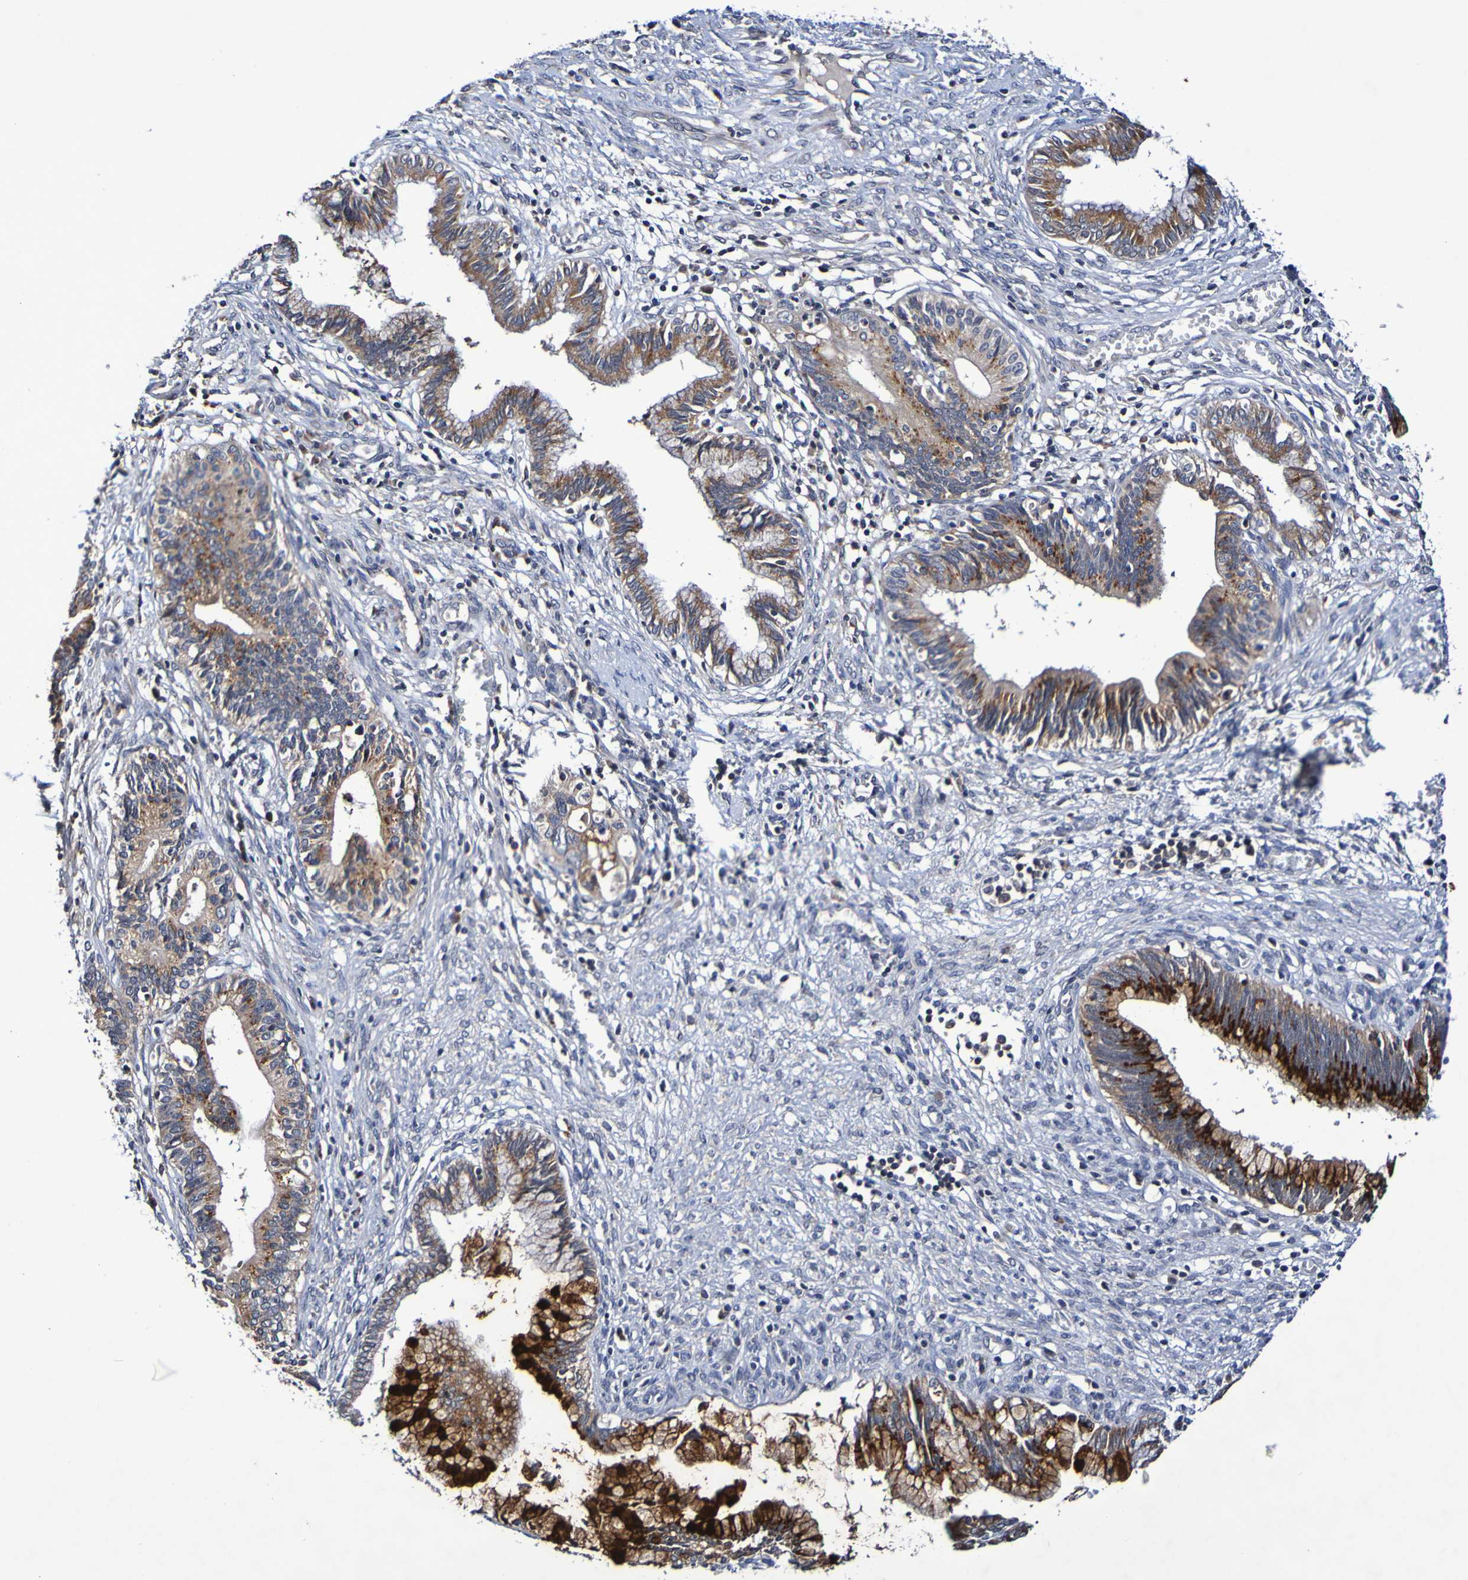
{"staining": {"intensity": "strong", "quantity": ">75%", "location": "cytoplasmic/membranous"}, "tissue": "cervical cancer", "cell_type": "Tumor cells", "image_type": "cancer", "snomed": [{"axis": "morphology", "description": "Adenocarcinoma, NOS"}, {"axis": "topography", "description": "Cervix"}], "caption": "Immunohistochemistry staining of cervical adenocarcinoma, which demonstrates high levels of strong cytoplasmic/membranous staining in about >75% of tumor cells indicating strong cytoplasmic/membranous protein positivity. The staining was performed using DAB (brown) for protein detection and nuclei were counterstained in hematoxylin (blue).", "gene": "PTP4A2", "patient": {"sex": "female", "age": 44}}